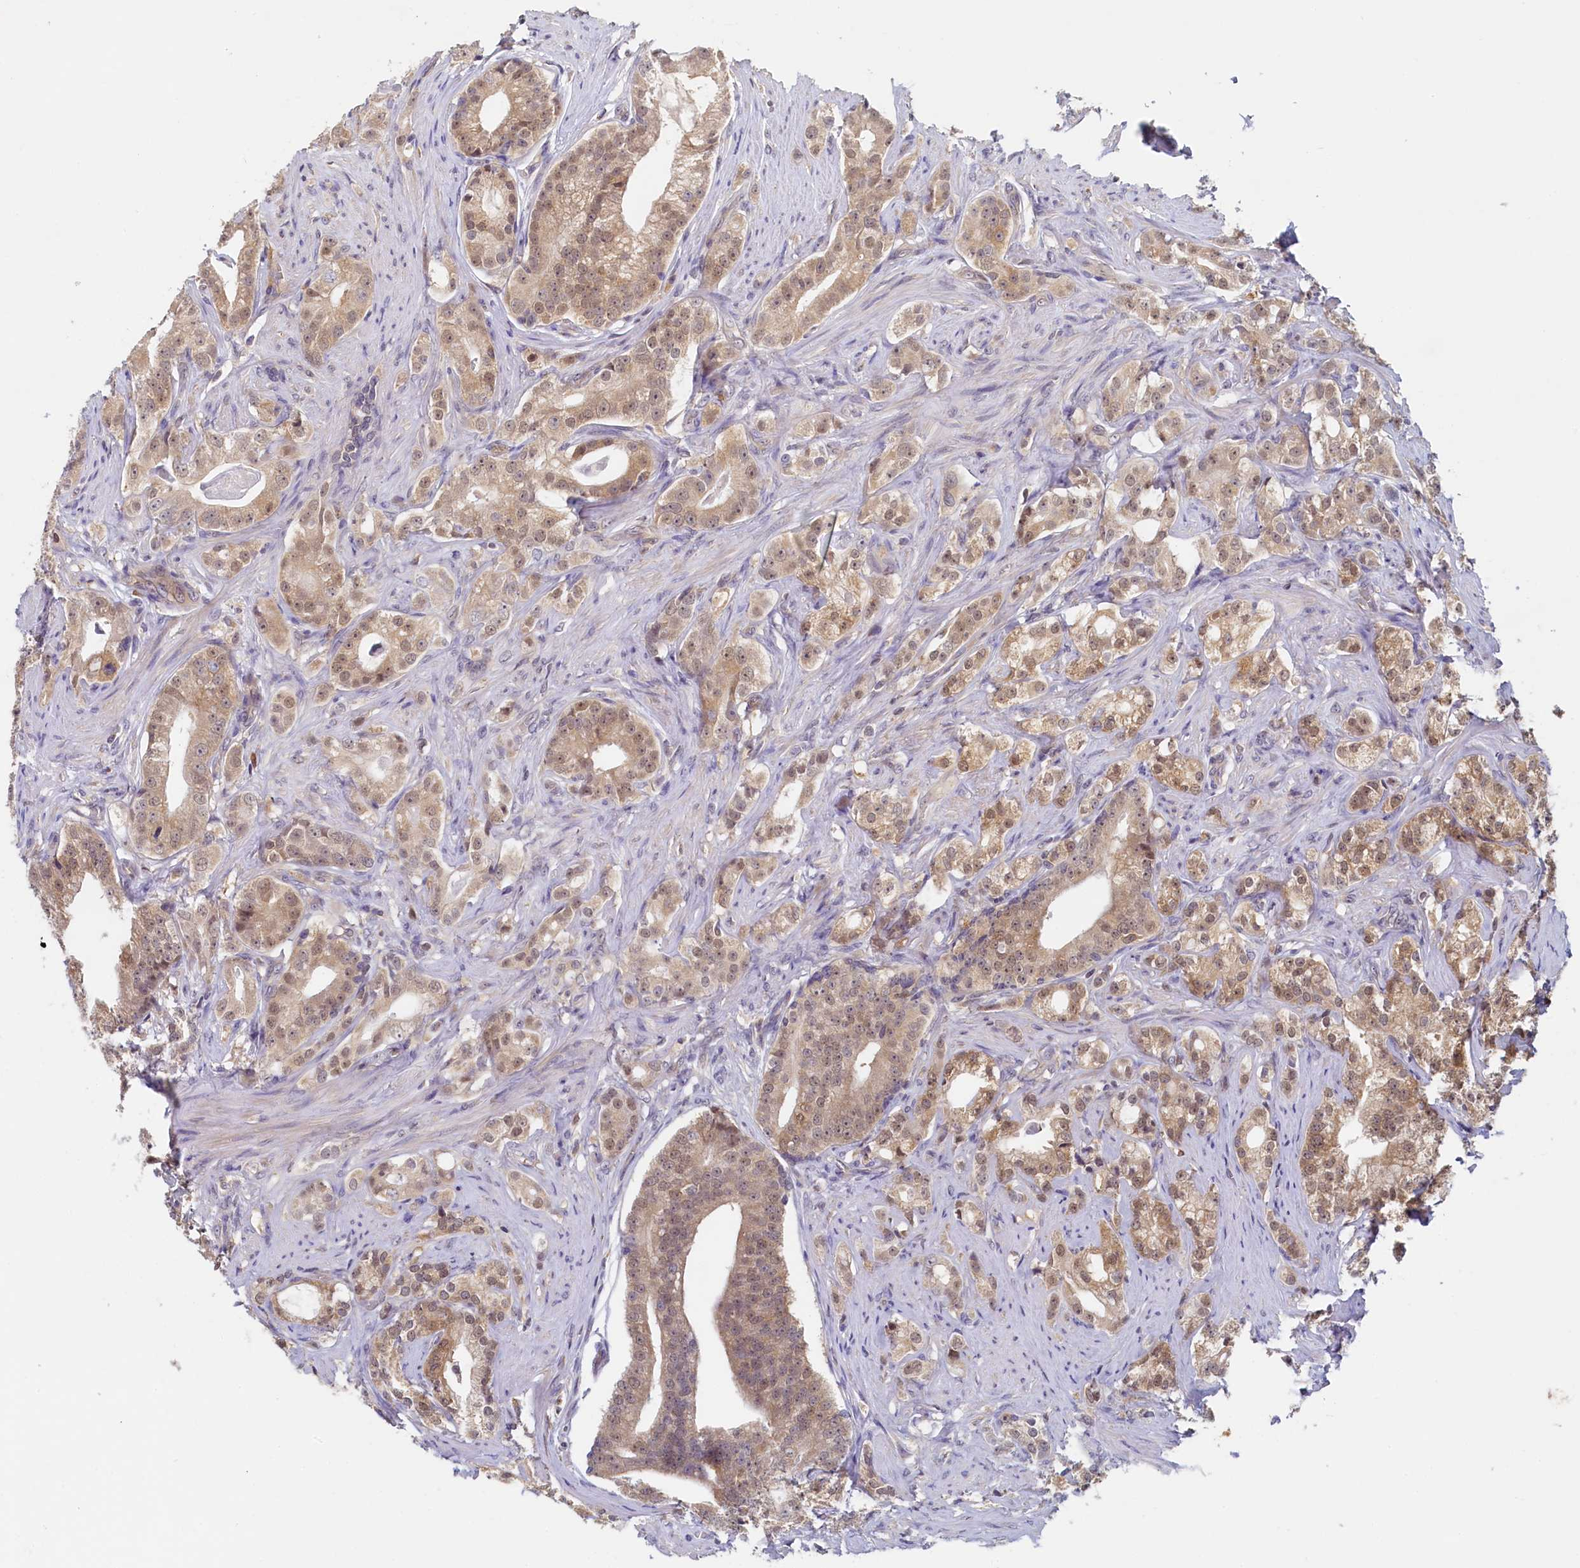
{"staining": {"intensity": "moderate", "quantity": ">75%", "location": "cytoplasmic/membranous,nuclear"}, "tissue": "prostate cancer", "cell_type": "Tumor cells", "image_type": "cancer", "snomed": [{"axis": "morphology", "description": "Adenocarcinoma, Low grade"}, {"axis": "topography", "description": "Prostate"}], "caption": "DAB (3,3'-diaminobenzidine) immunohistochemical staining of human prostate cancer (low-grade adenocarcinoma) reveals moderate cytoplasmic/membranous and nuclear protein expression in about >75% of tumor cells.", "gene": "PAAF1", "patient": {"sex": "male", "age": 71}}